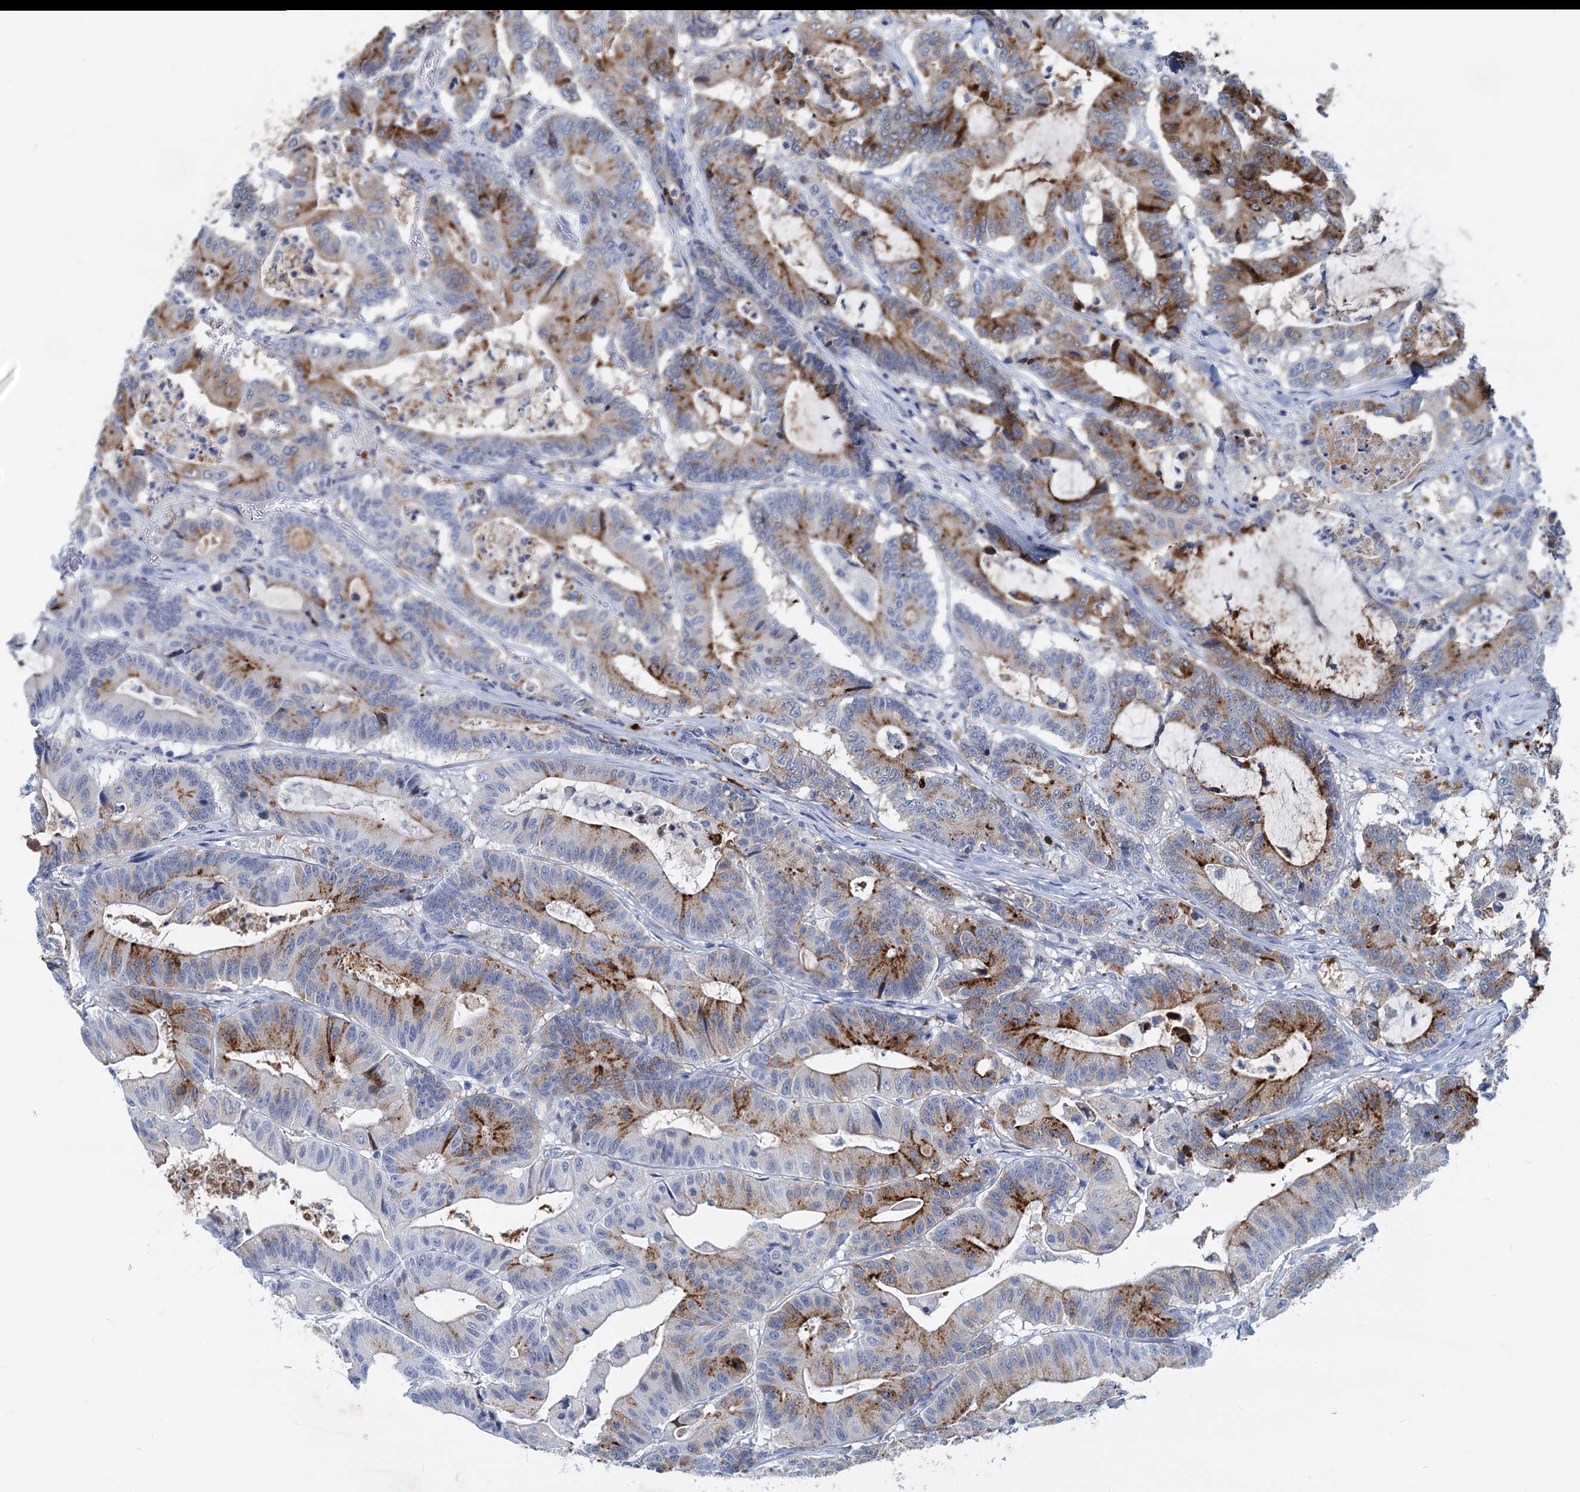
{"staining": {"intensity": "strong", "quantity": "<25%", "location": "cytoplasmic/membranous"}, "tissue": "colorectal cancer", "cell_type": "Tumor cells", "image_type": "cancer", "snomed": [{"axis": "morphology", "description": "Adenocarcinoma, NOS"}, {"axis": "topography", "description": "Colon"}], "caption": "Immunohistochemical staining of human adenocarcinoma (colorectal) demonstrates medium levels of strong cytoplasmic/membranous protein expression in approximately <25% of tumor cells.", "gene": "INSC", "patient": {"sex": "female", "age": 84}}